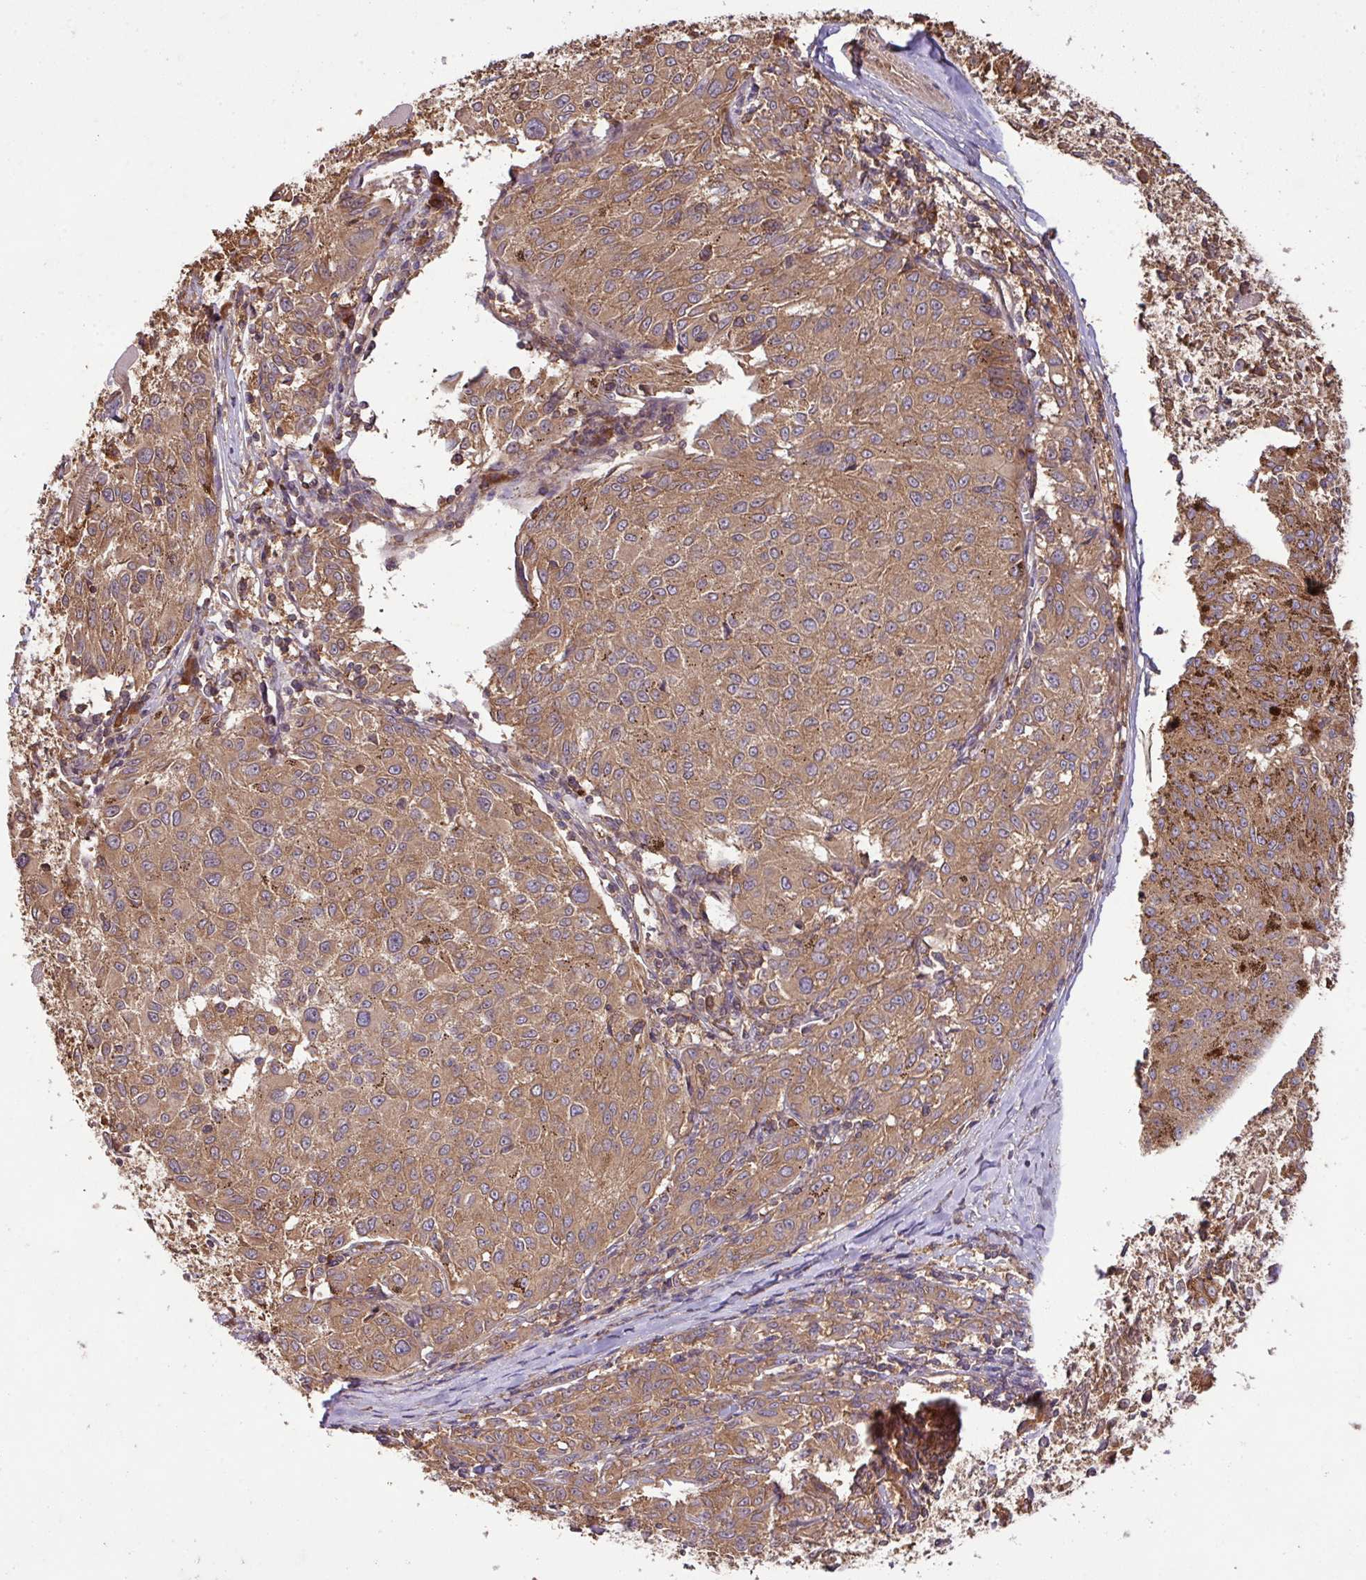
{"staining": {"intensity": "moderate", "quantity": ">75%", "location": "cytoplasmic/membranous"}, "tissue": "melanoma", "cell_type": "Tumor cells", "image_type": "cancer", "snomed": [{"axis": "morphology", "description": "Malignant melanoma, NOS"}, {"axis": "topography", "description": "Skin"}], "caption": "A medium amount of moderate cytoplasmic/membranous expression is seen in approximately >75% of tumor cells in malignant melanoma tissue. The staining was performed using DAB to visualize the protein expression in brown, while the nuclei were stained in blue with hematoxylin (Magnification: 20x).", "gene": "GSPT1", "patient": {"sex": "female", "age": 72}}